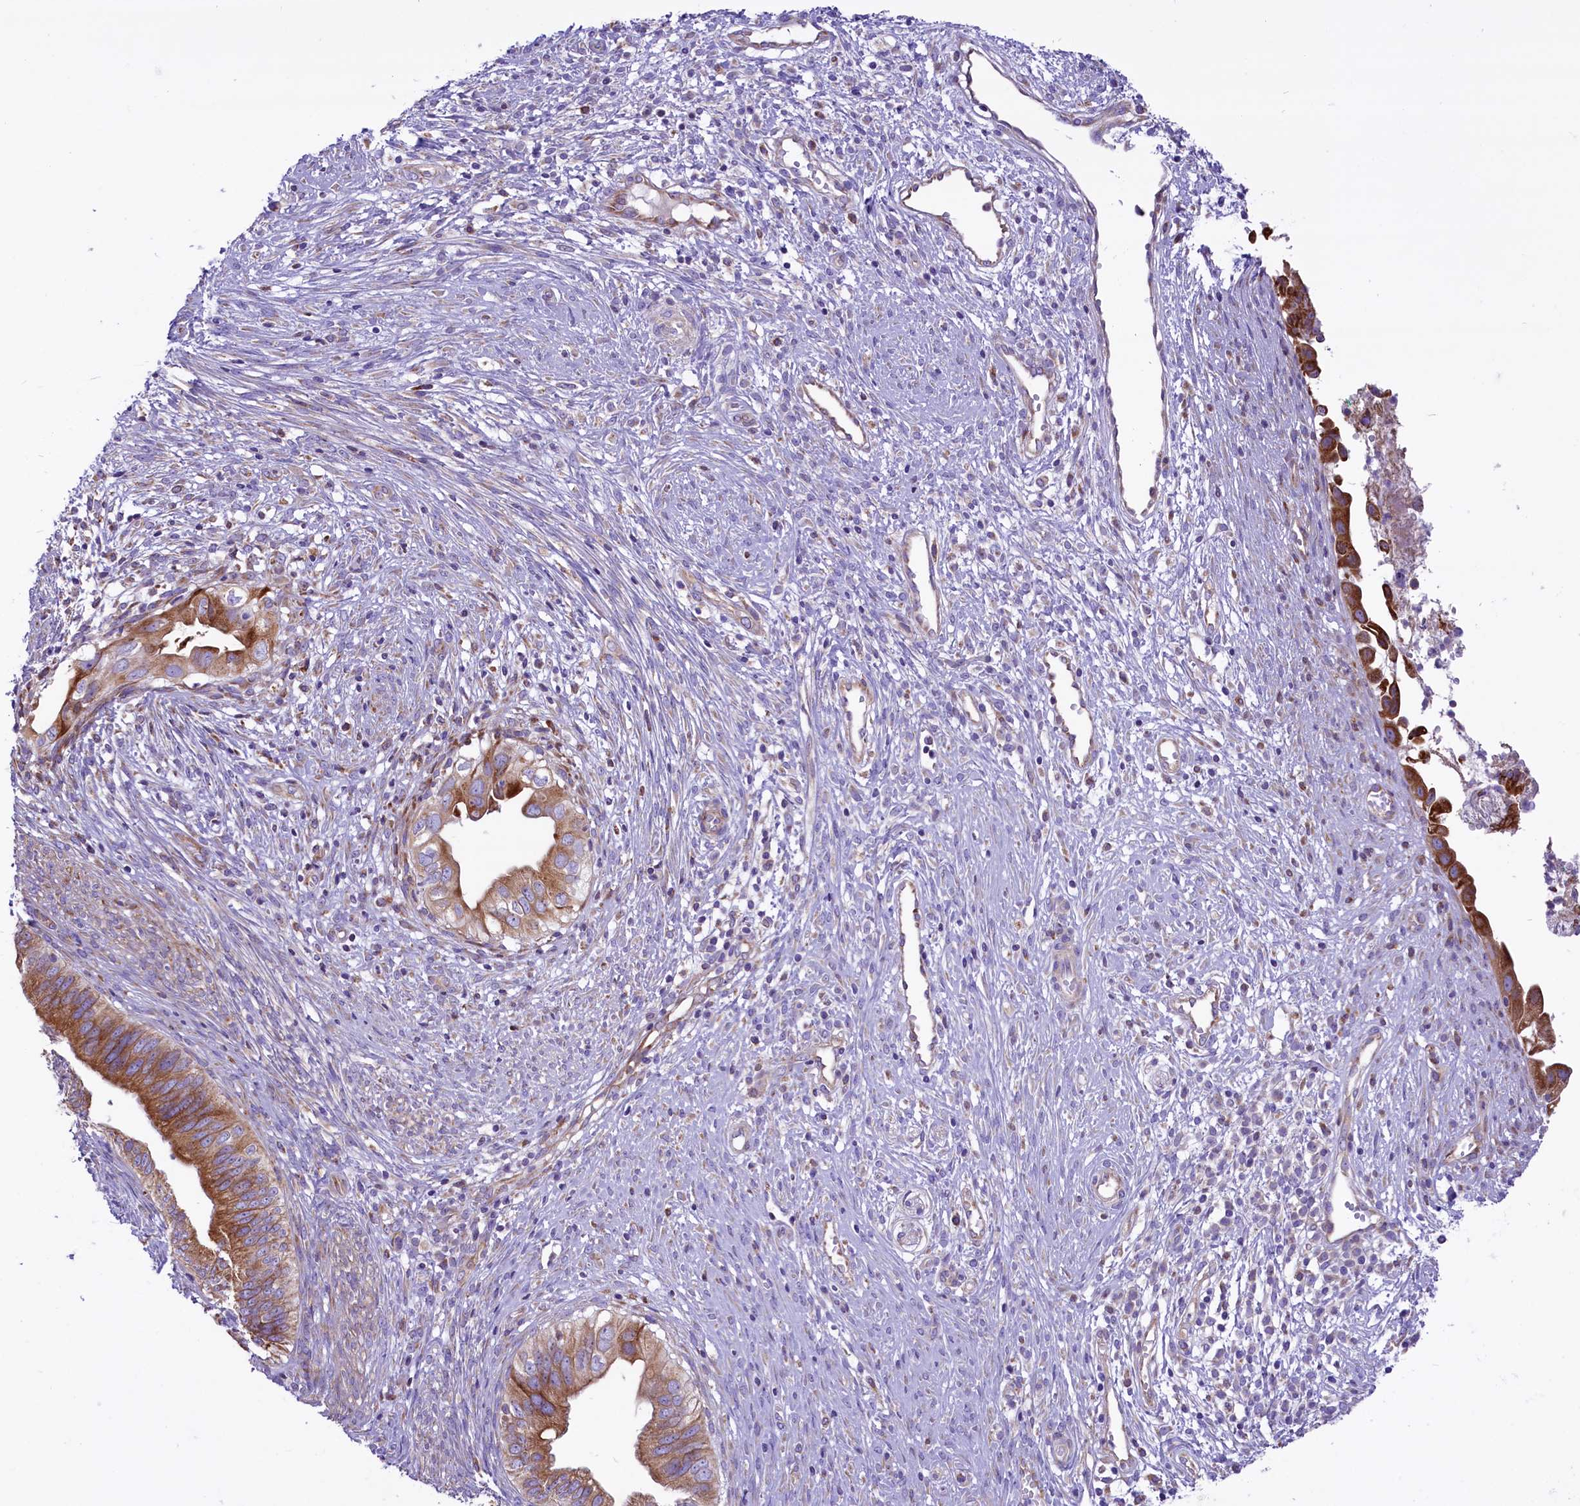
{"staining": {"intensity": "strong", "quantity": ">75%", "location": "cytoplasmic/membranous"}, "tissue": "cervical cancer", "cell_type": "Tumor cells", "image_type": "cancer", "snomed": [{"axis": "morphology", "description": "Adenocarcinoma, NOS"}, {"axis": "topography", "description": "Cervix"}], "caption": "DAB immunohistochemical staining of cervical adenocarcinoma exhibits strong cytoplasmic/membranous protein staining in about >75% of tumor cells.", "gene": "PTPRU", "patient": {"sex": "female", "age": 42}}